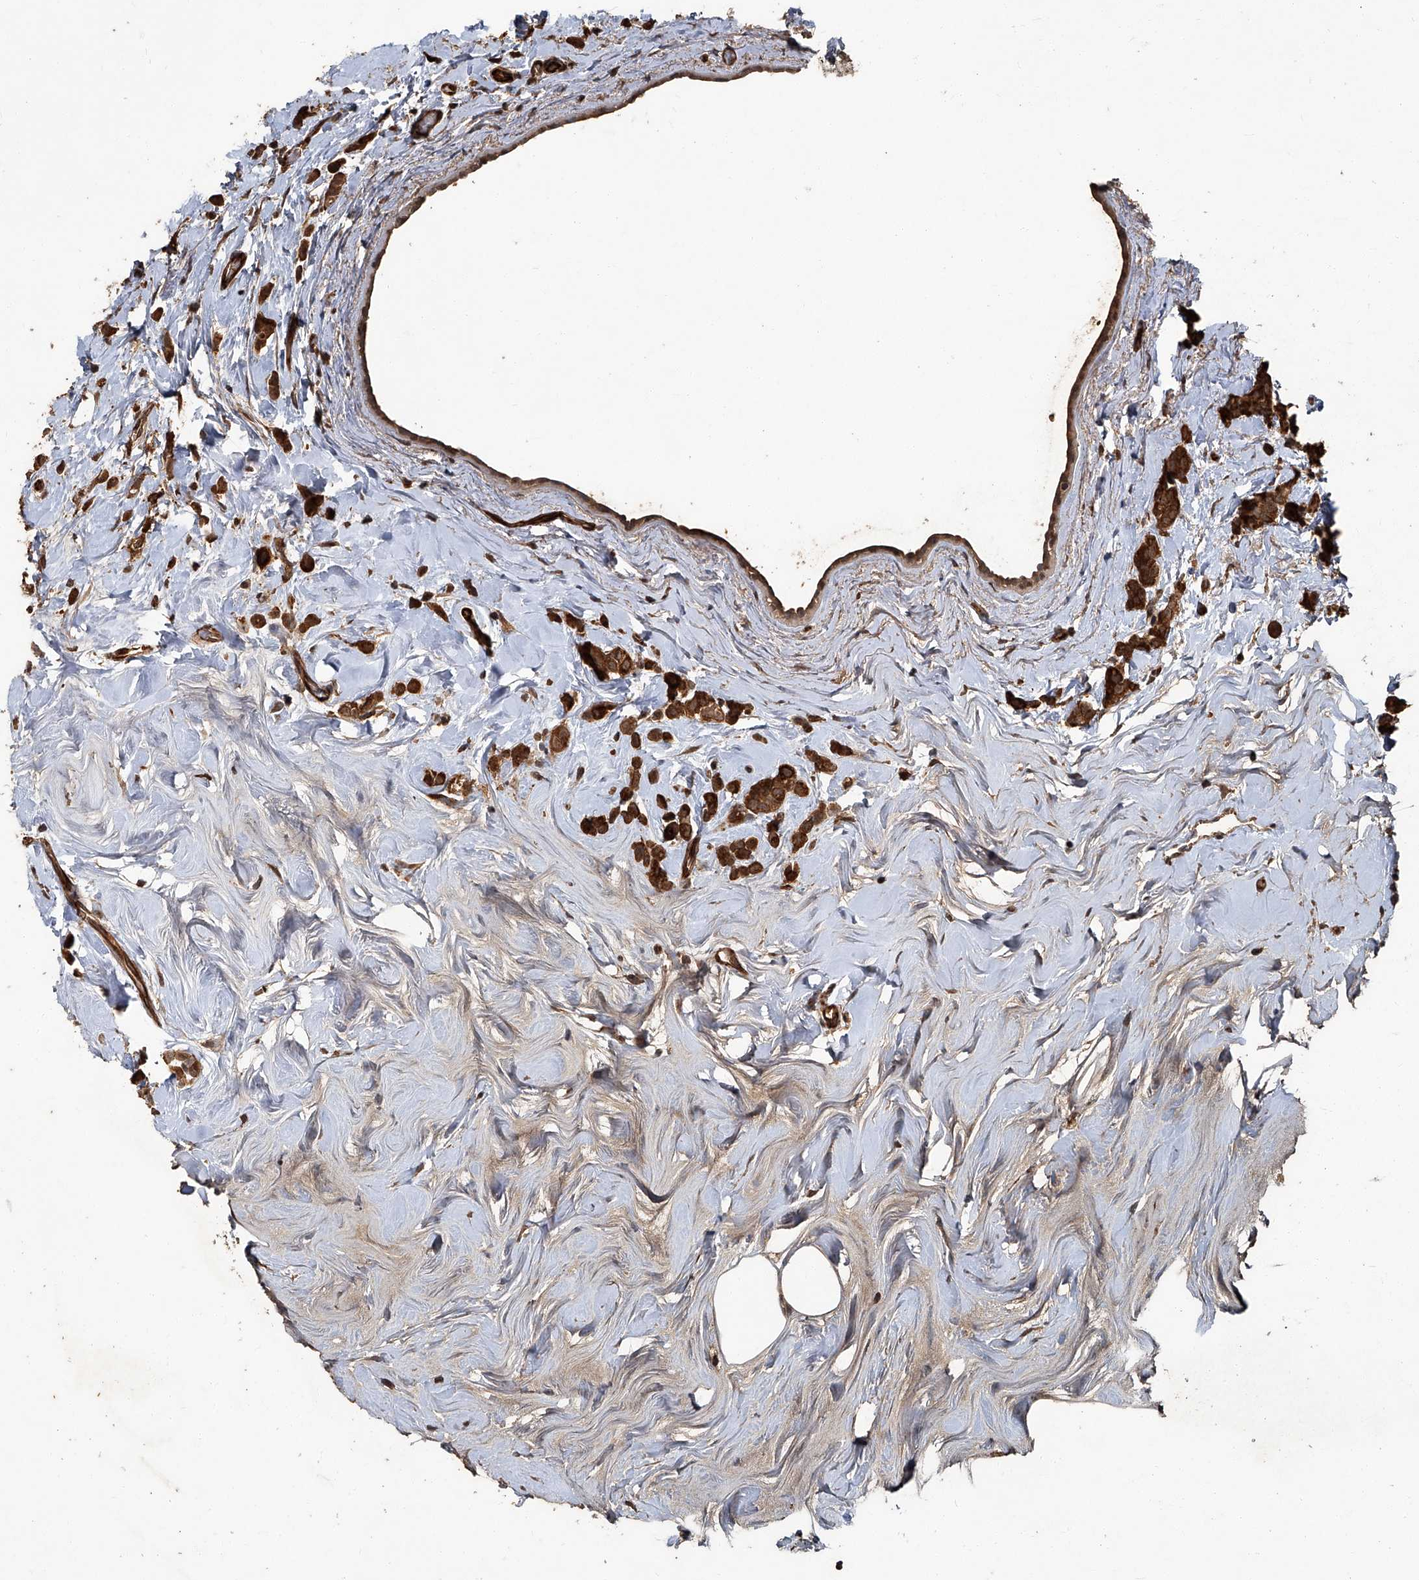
{"staining": {"intensity": "strong", "quantity": ">75%", "location": "cytoplasmic/membranous"}, "tissue": "breast cancer", "cell_type": "Tumor cells", "image_type": "cancer", "snomed": [{"axis": "morphology", "description": "Lobular carcinoma"}, {"axis": "topography", "description": "Breast"}], "caption": "An immunohistochemistry (IHC) micrograph of neoplastic tissue is shown. Protein staining in brown labels strong cytoplasmic/membranous positivity in breast cancer (lobular carcinoma) within tumor cells.", "gene": "GPR132", "patient": {"sex": "female", "age": 47}}